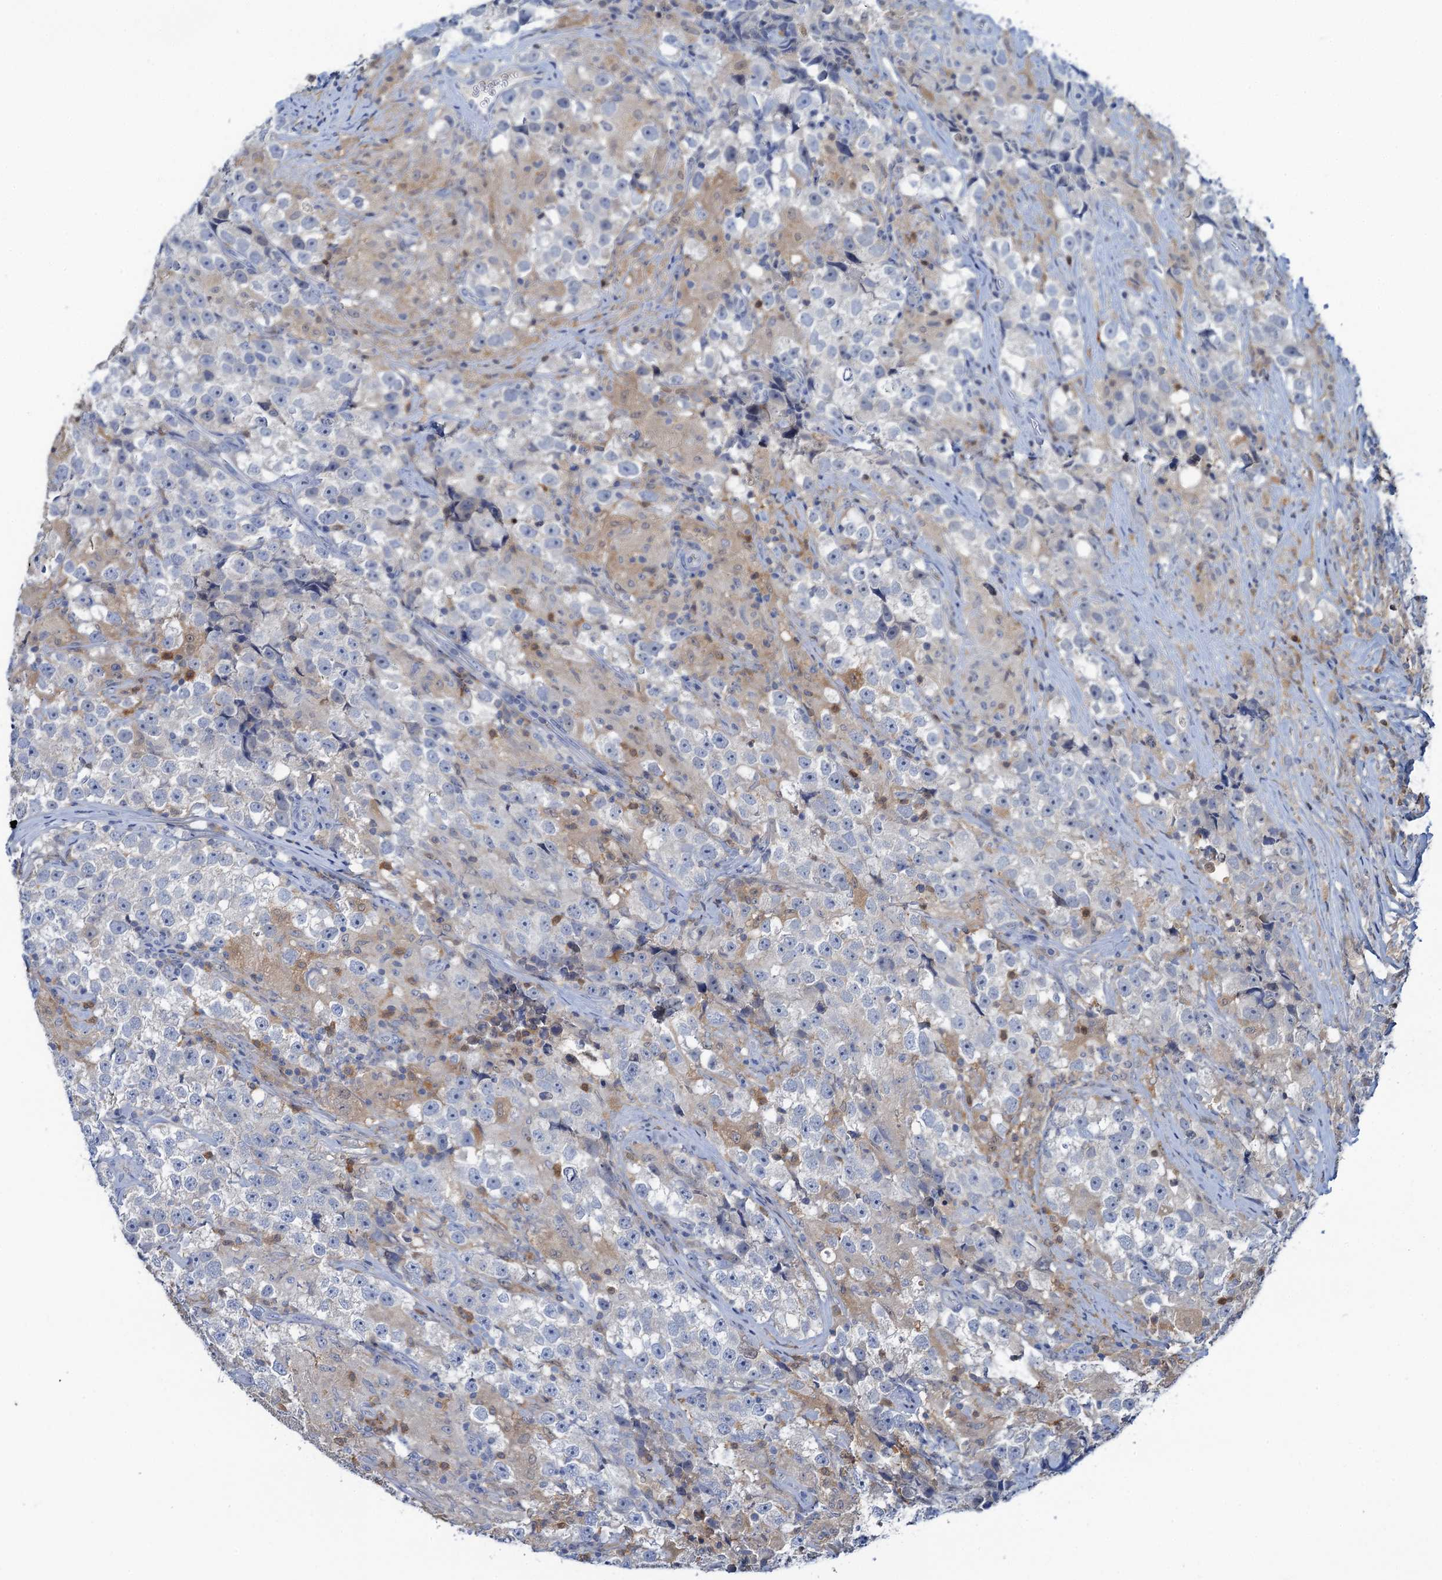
{"staining": {"intensity": "negative", "quantity": "none", "location": "none"}, "tissue": "testis cancer", "cell_type": "Tumor cells", "image_type": "cancer", "snomed": [{"axis": "morphology", "description": "Seminoma, NOS"}, {"axis": "topography", "description": "Testis"}], "caption": "Seminoma (testis) stained for a protein using IHC shows no positivity tumor cells.", "gene": "FAH", "patient": {"sex": "male", "age": 46}}